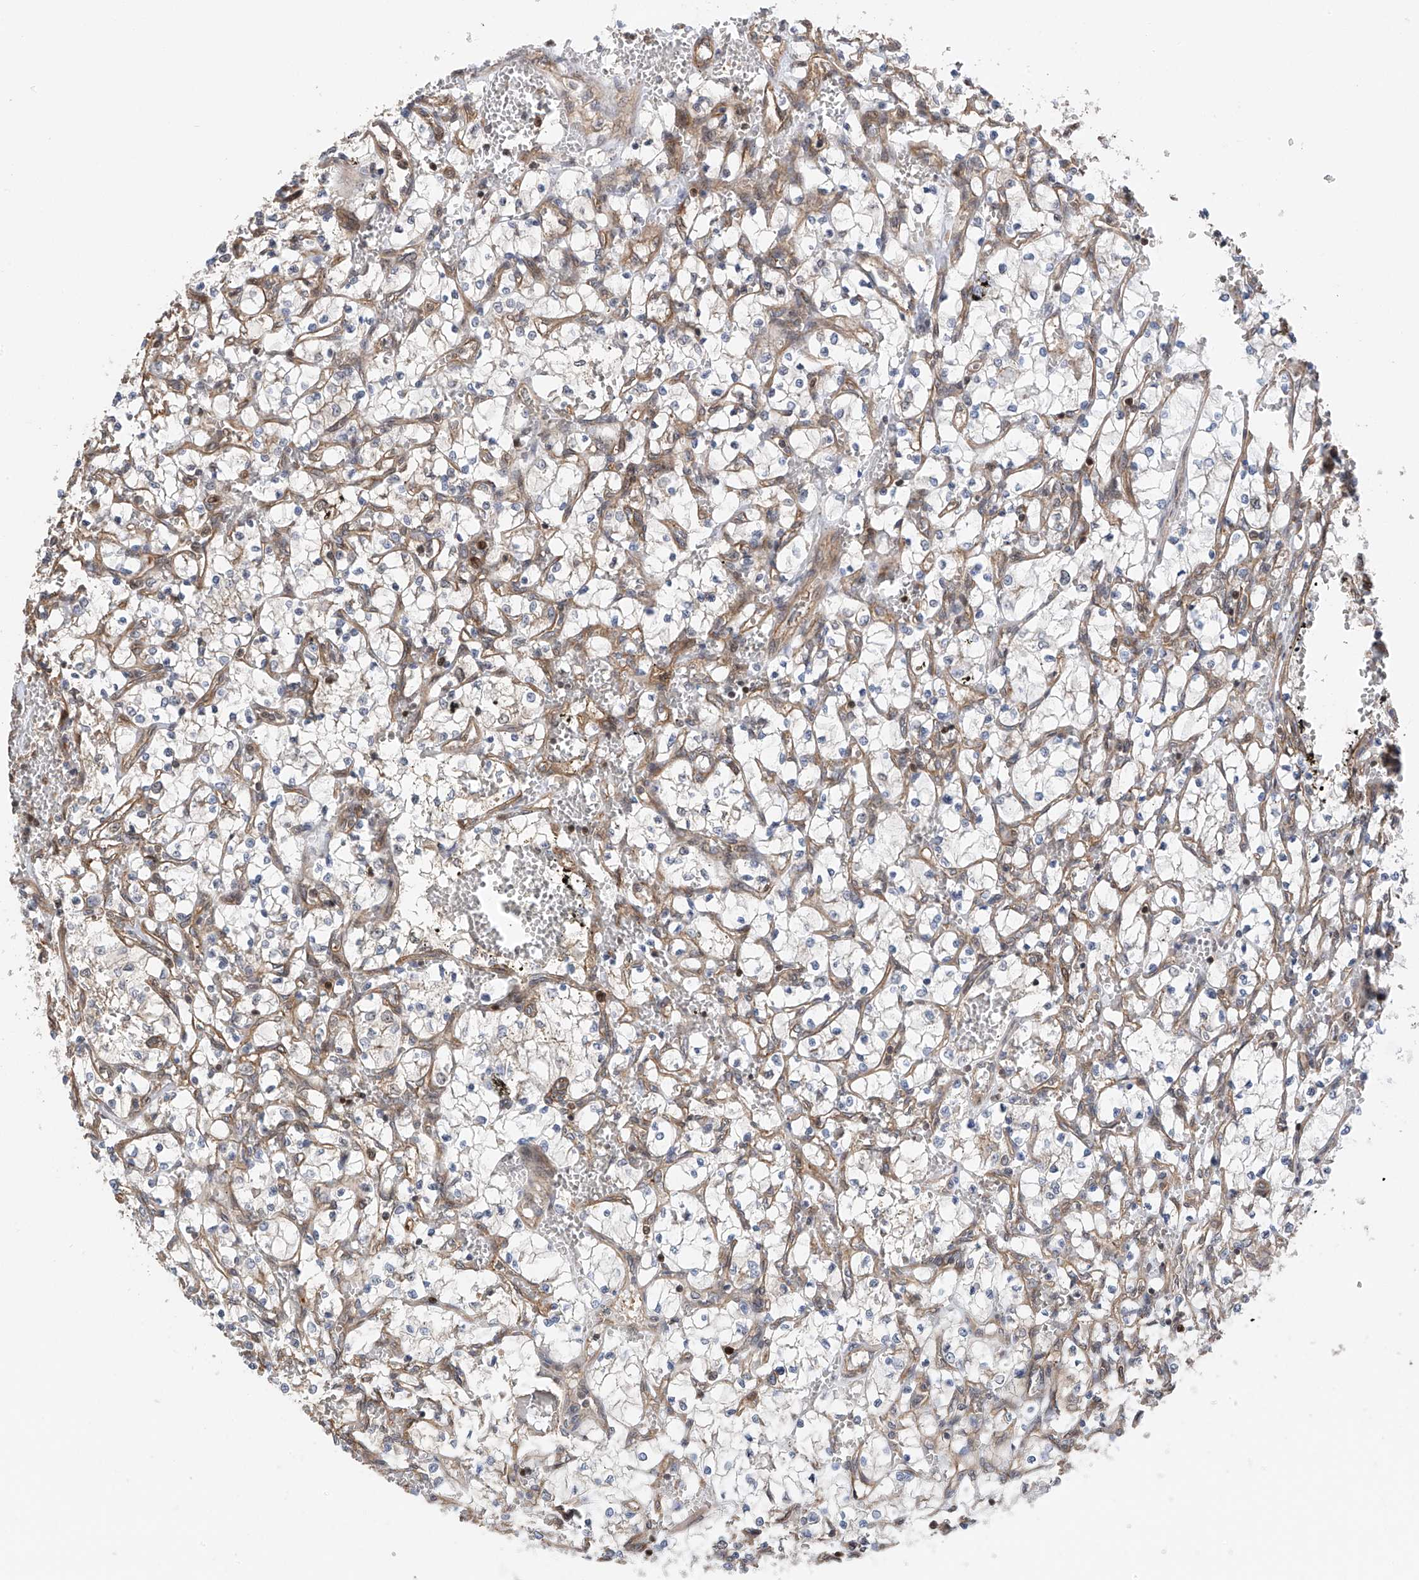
{"staining": {"intensity": "negative", "quantity": "none", "location": "none"}, "tissue": "renal cancer", "cell_type": "Tumor cells", "image_type": "cancer", "snomed": [{"axis": "morphology", "description": "Adenocarcinoma, NOS"}, {"axis": "topography", "description": "Kidney"}], "caption": "High power microscopy micrograph of an IHC histopathology image of adenocarcinoma (renal), revealing no significant positivity in tumor cells.", "gene": "DNAJC9", "patient": {"sex": "female", "age": 69}}